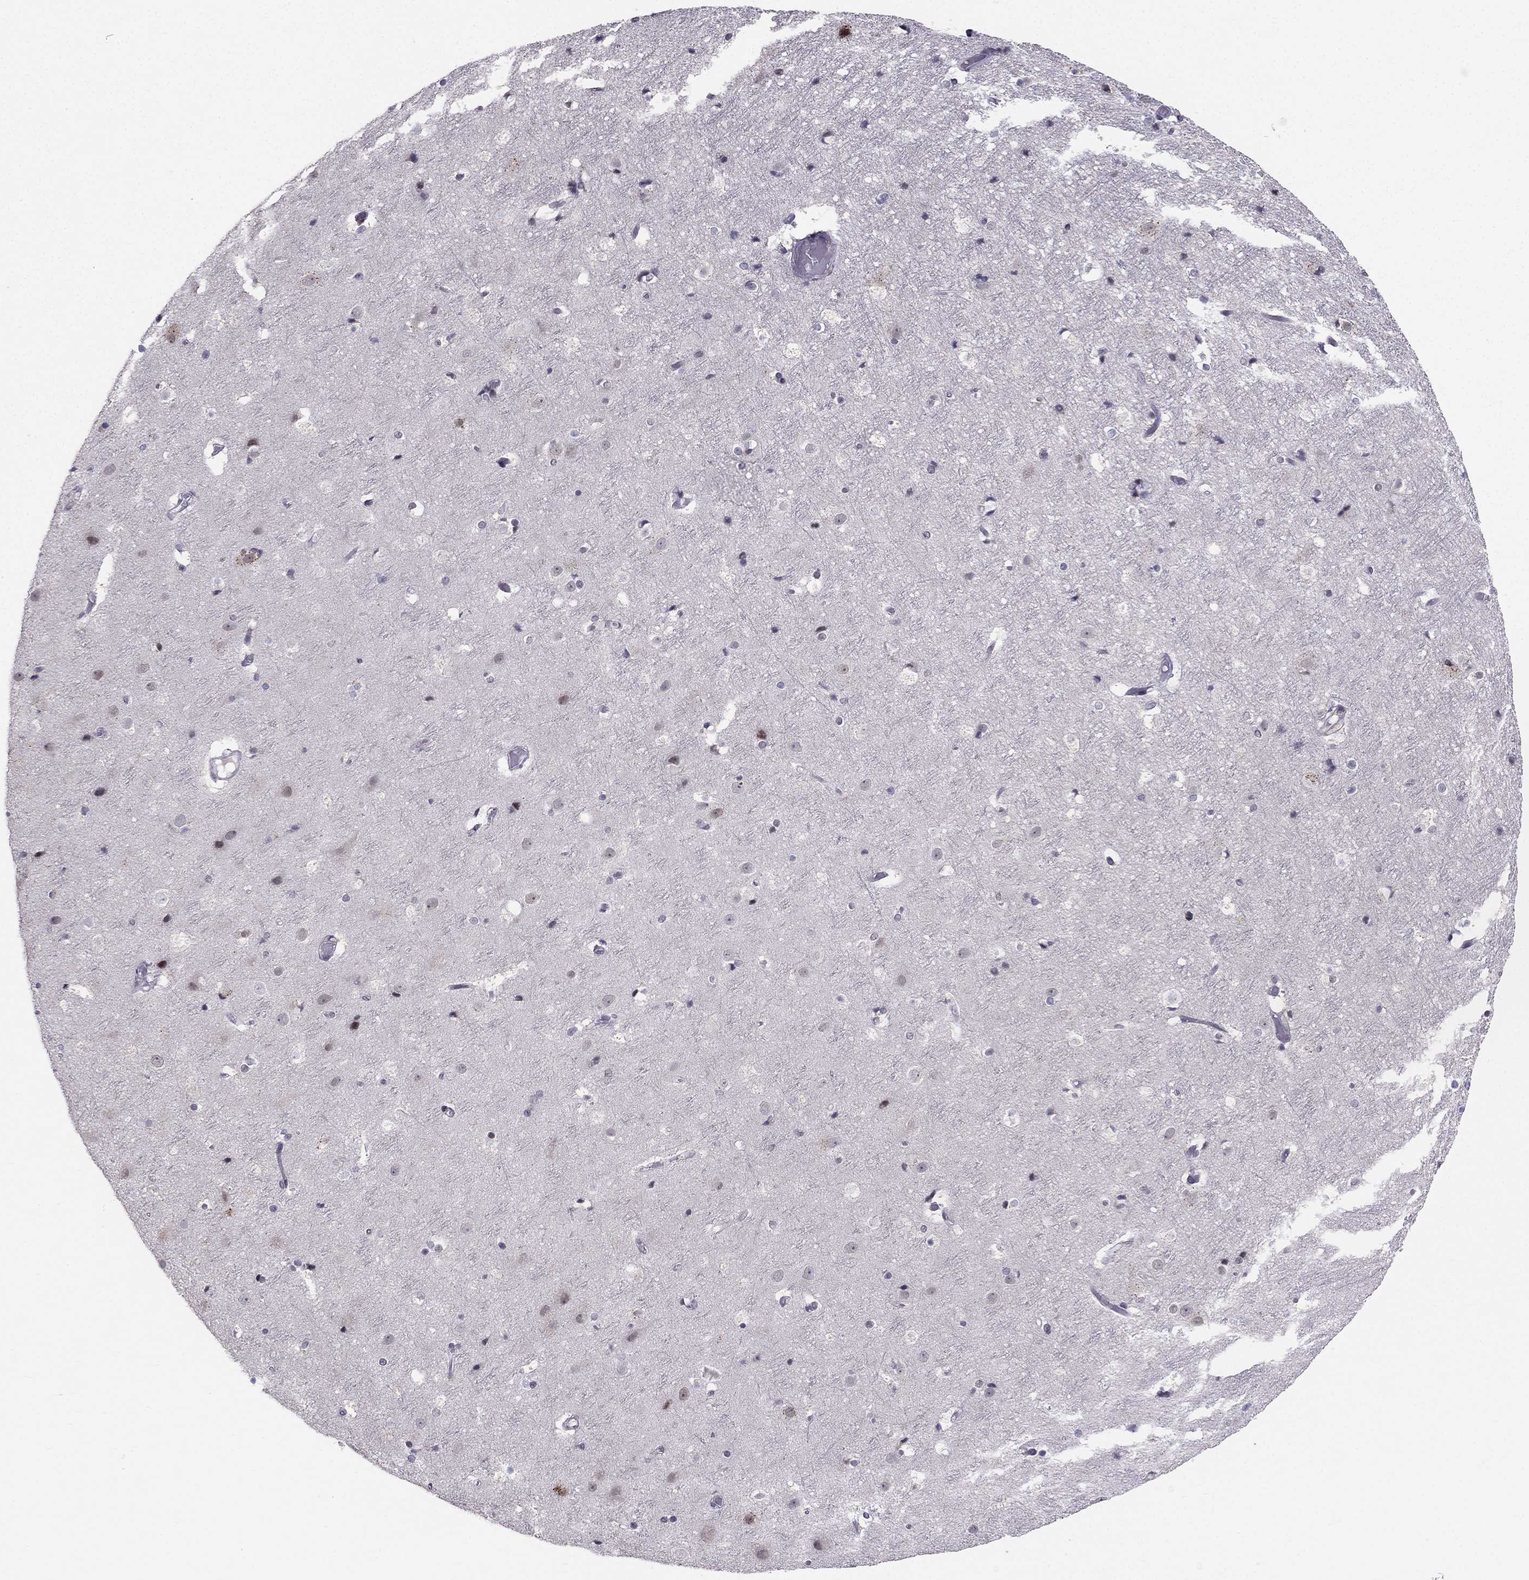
{"staining": {"intensity": "negative", "quantity": "none", "location": "none"}, "tissue": "cerebral cortex", "cell_type": "Endothelial cells", "image_type": "normal", "snomed": [{"axis": "morphology", "description": "Normal tissue, NOS"}, {"axis": "topography", "description": "Cerebral cortex"}], "caption": "Immunohistochemistry of unremarkable cerebral cortex shows no positivity in endothelial cells.", "gene": "RPRD2", "patient": {"sex": "female", "age": 52}}